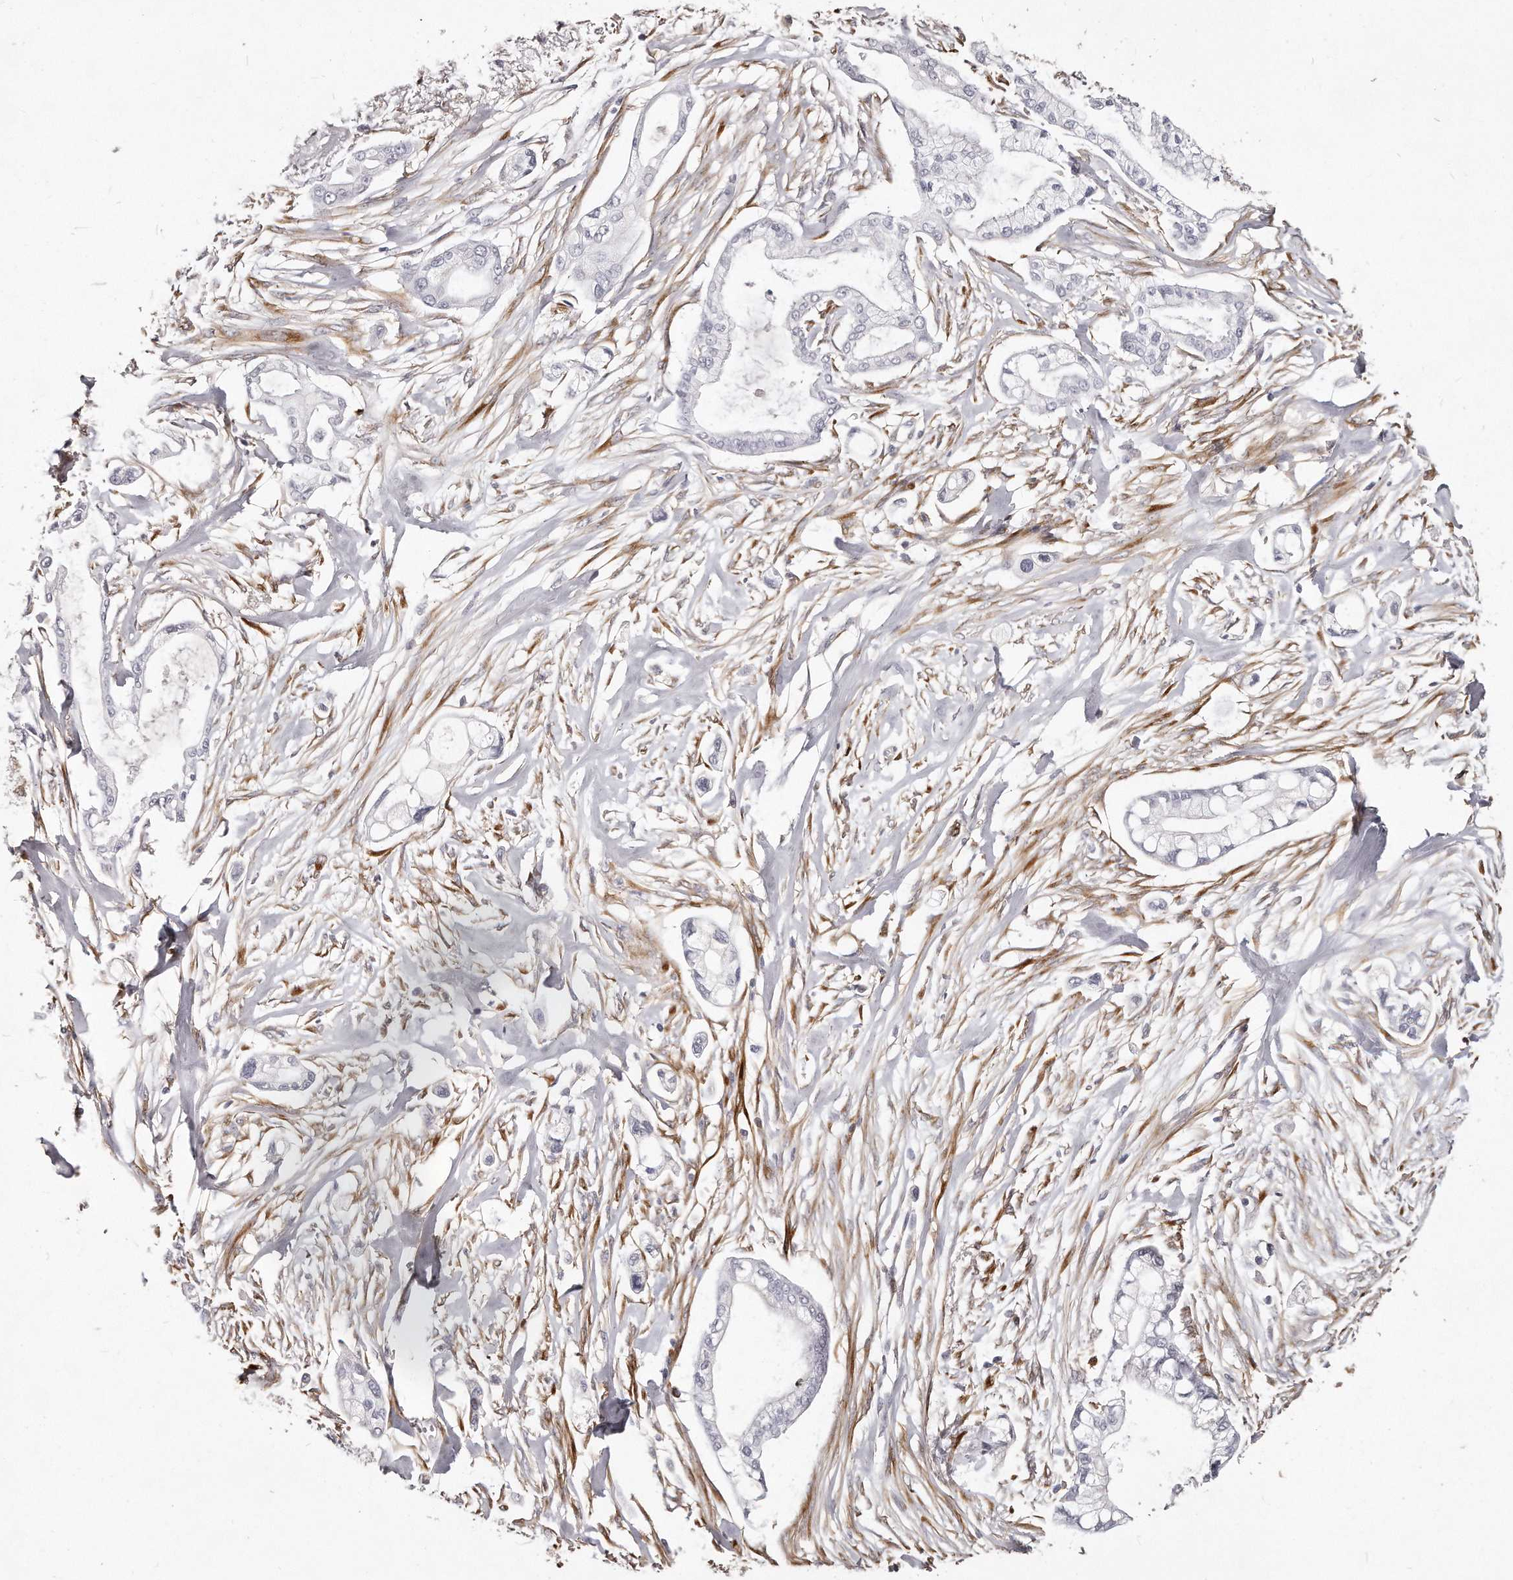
{"staining": {"intensity": "negative", "quantity": "none", "location": "none"}, "tissue": "pancreatic cancer", "cell_type": "Tumor cells", "image_type": "cancer", "snomed": [{"axis": "morphology", "description": "Adenocarcinoma, NOS"}, {"axis": "topography", "description": "Pancreas"}], "caption": "Human adenocarcinoma (pancreatic) stained for a protein using immunohistochemistry reveals no expression in tumor cells.", "gene": "LMOD1", "patient": {"sex": "male", "age": 68}}